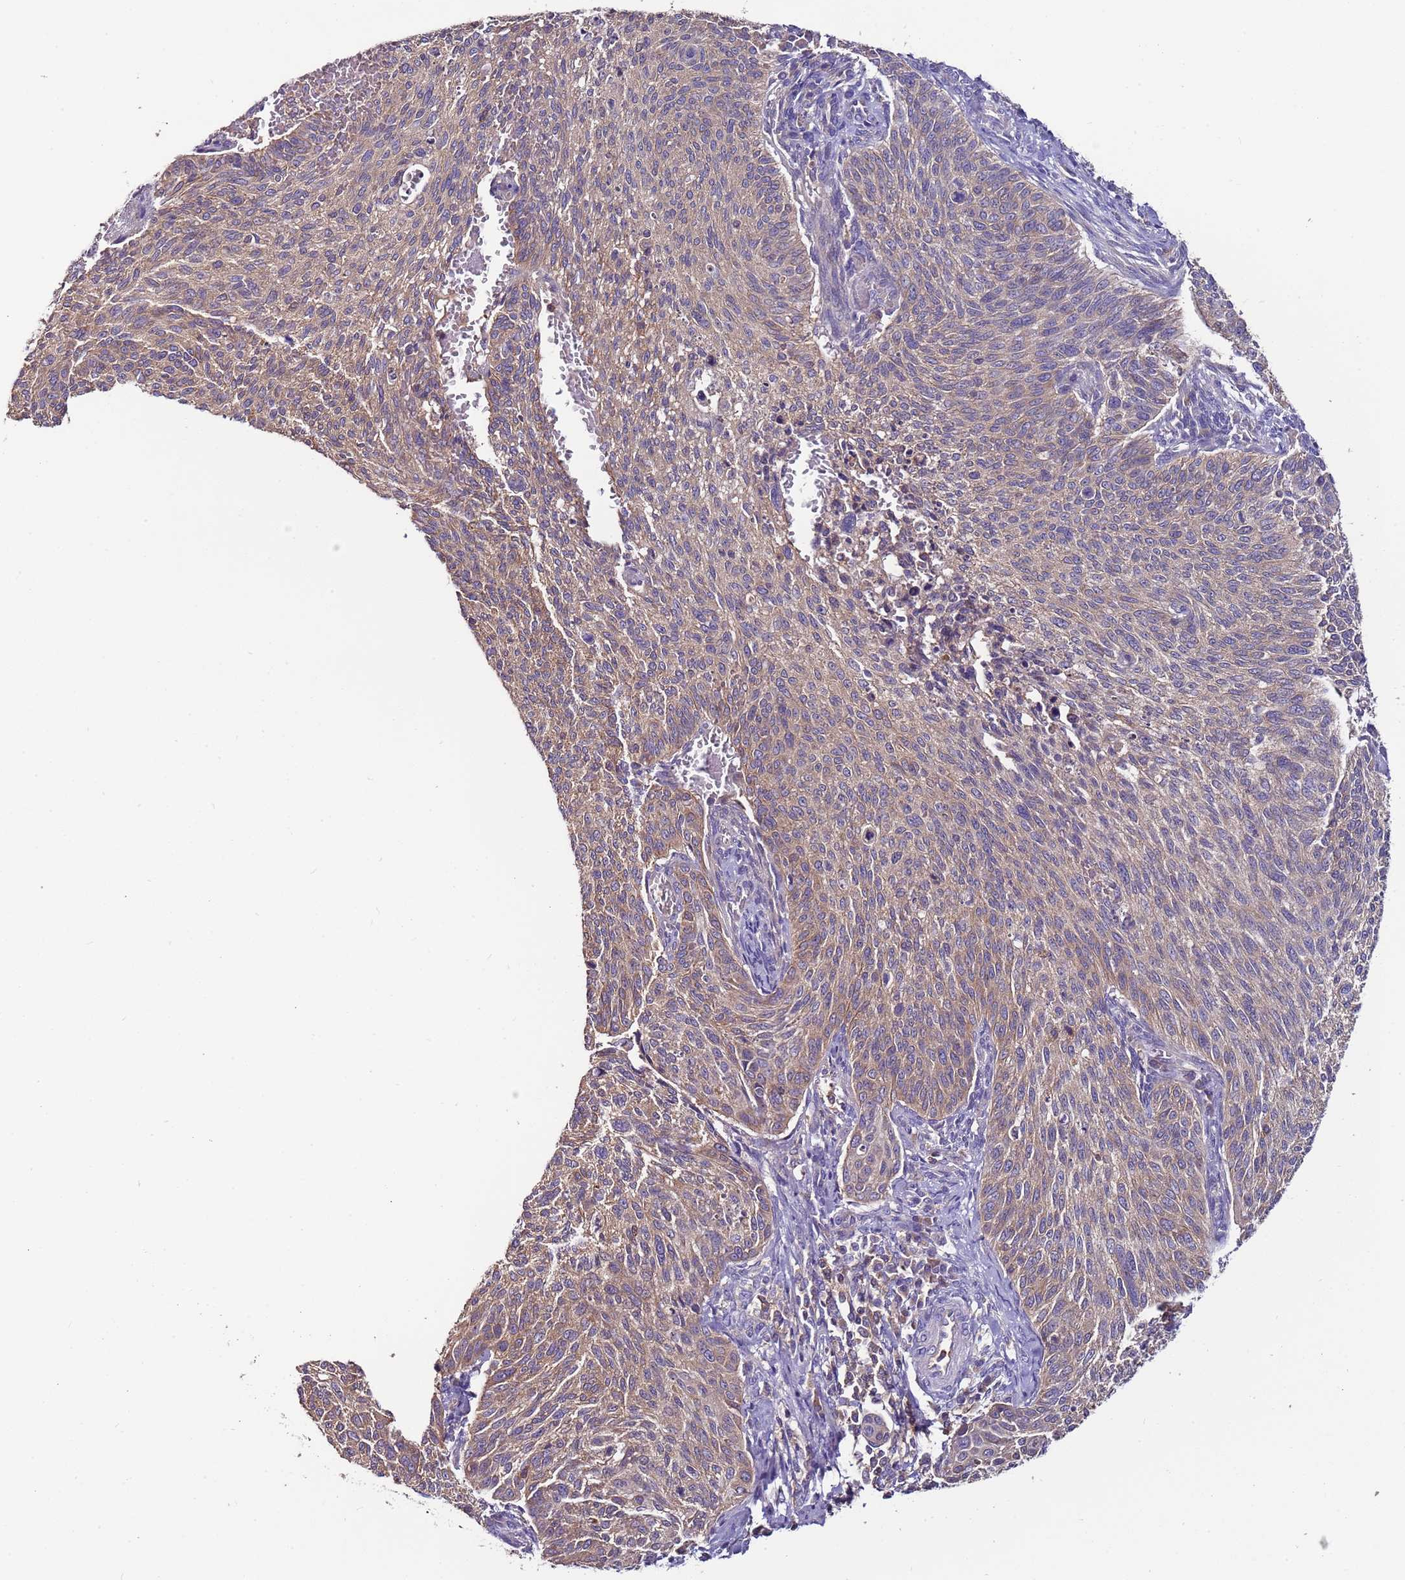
{"staining": {"intensity": "moderate", "quantity": ">75%", "location": "cytoplasmic/membranous"}, "tissue": "cervical cancer", "cell_type": "Tumor cells", "image_type": "cancer", "snomed": [{"axis": "morphology", "description": "Squamous cell carcinoma, NOS"}, {"axis": "topography", "description": "Cervix"}], "caption": "This image displays immunohistochemistry staining of human cervical squamous cell carcinoma, with medium moderate cytoplasmic/membranous staining in about >75% of tumor cells.", "gene": "IGIP", "patient": {"sex": "female", "age": 70}}